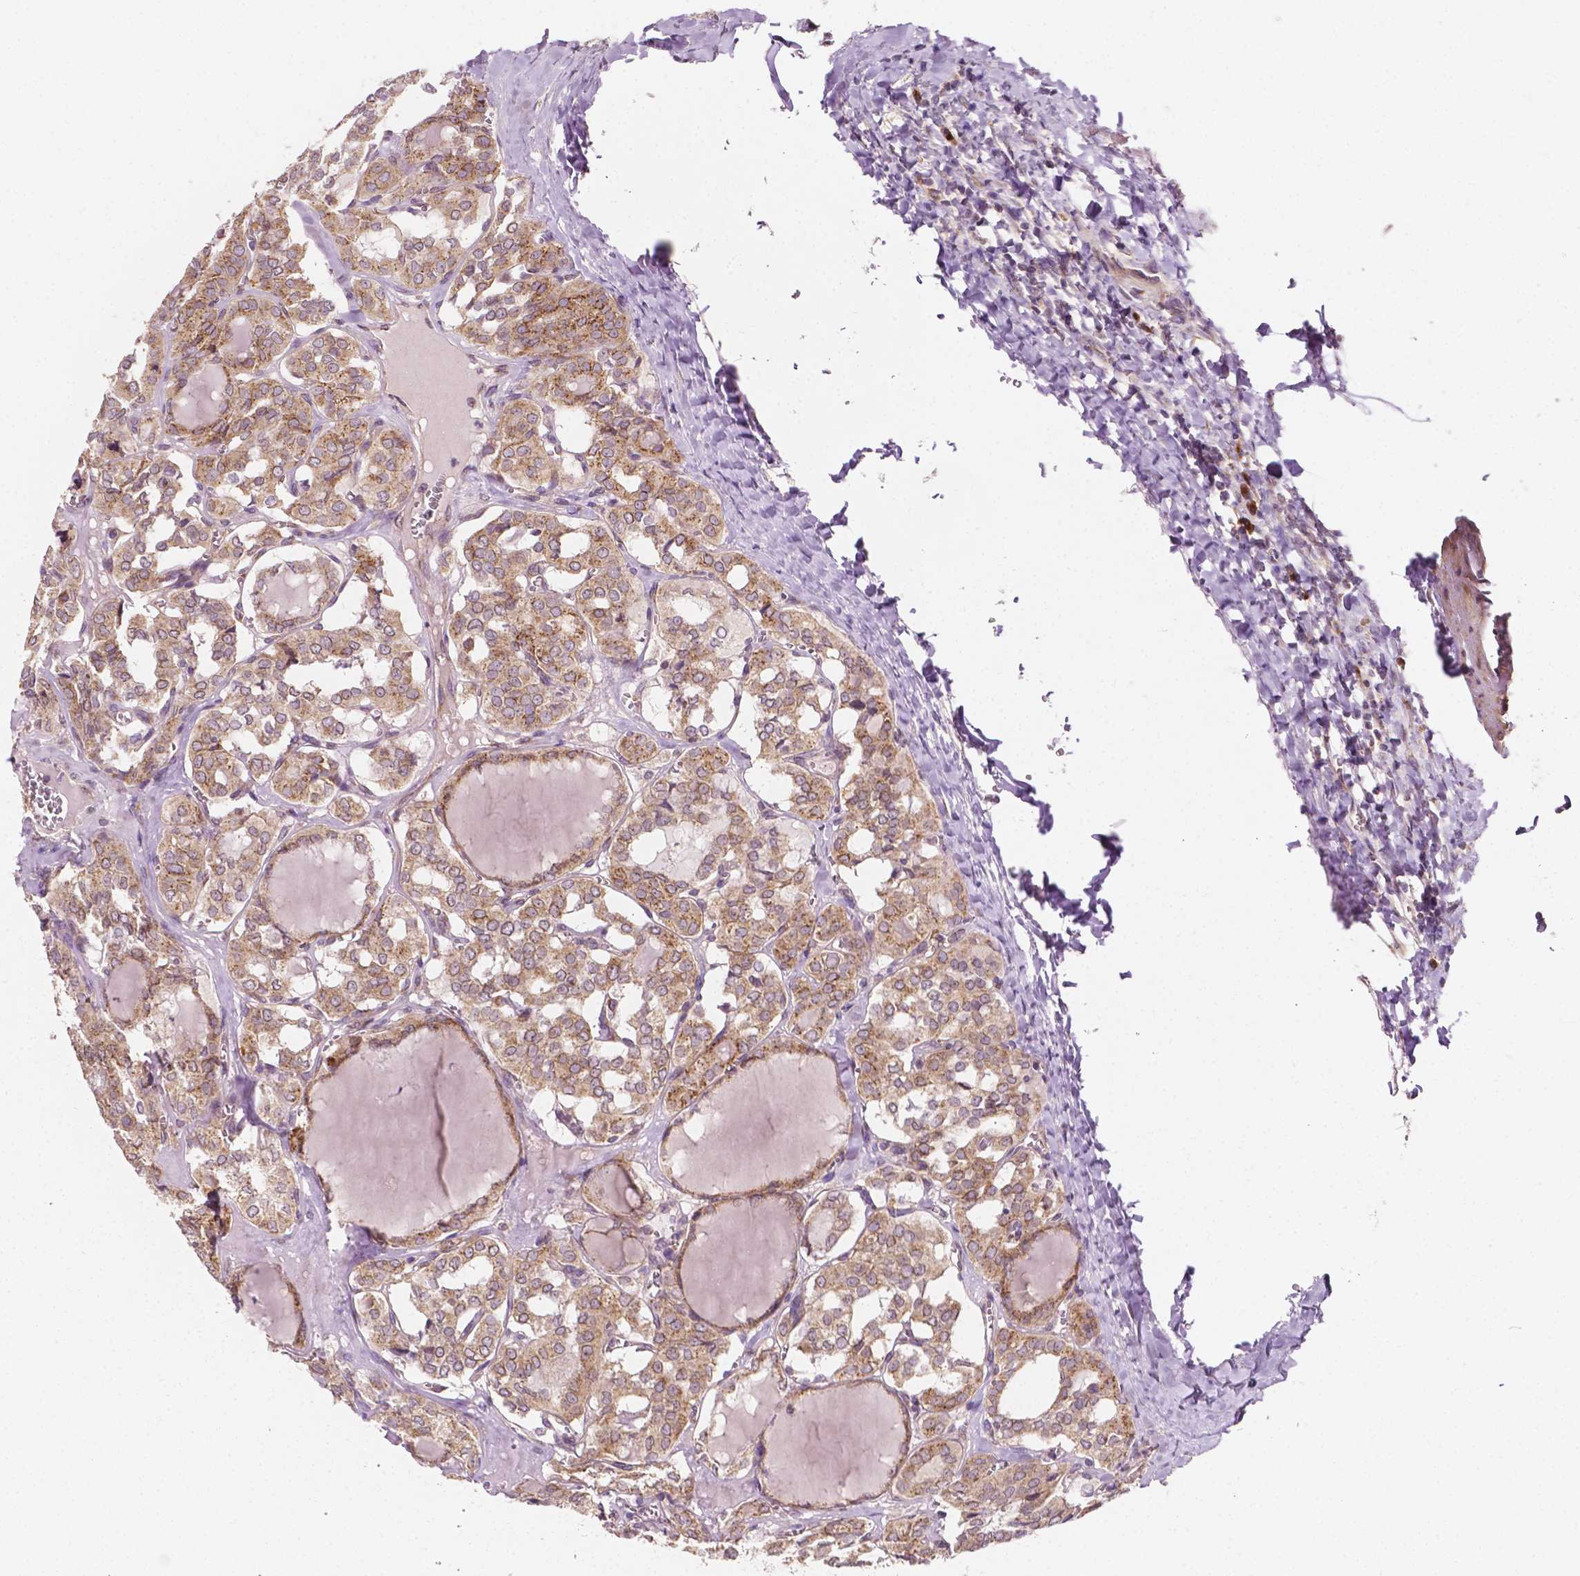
{"staining": {"intensity": "moderate", "quantity": ">75%", "location": "cytoplasmic/membranous"}, "tissue": "thyroid cancer", "cell_type": "Tumor cells", "image_type": "cancer", "snomed": [{"axis": "morphology", "description": "Papillary adenocarcinoma, NOS"}, {"axis": "topography", "description": "Thyroid gland"}], "caption": "Protein positivity by immunohistochemistry exhibits moderate cytoplasmic/membranous positivity in about >75% of tumor cells in thyroid cancer.", "gene": "EBAG9", "patient": {"sex": "female", "age": 41}}